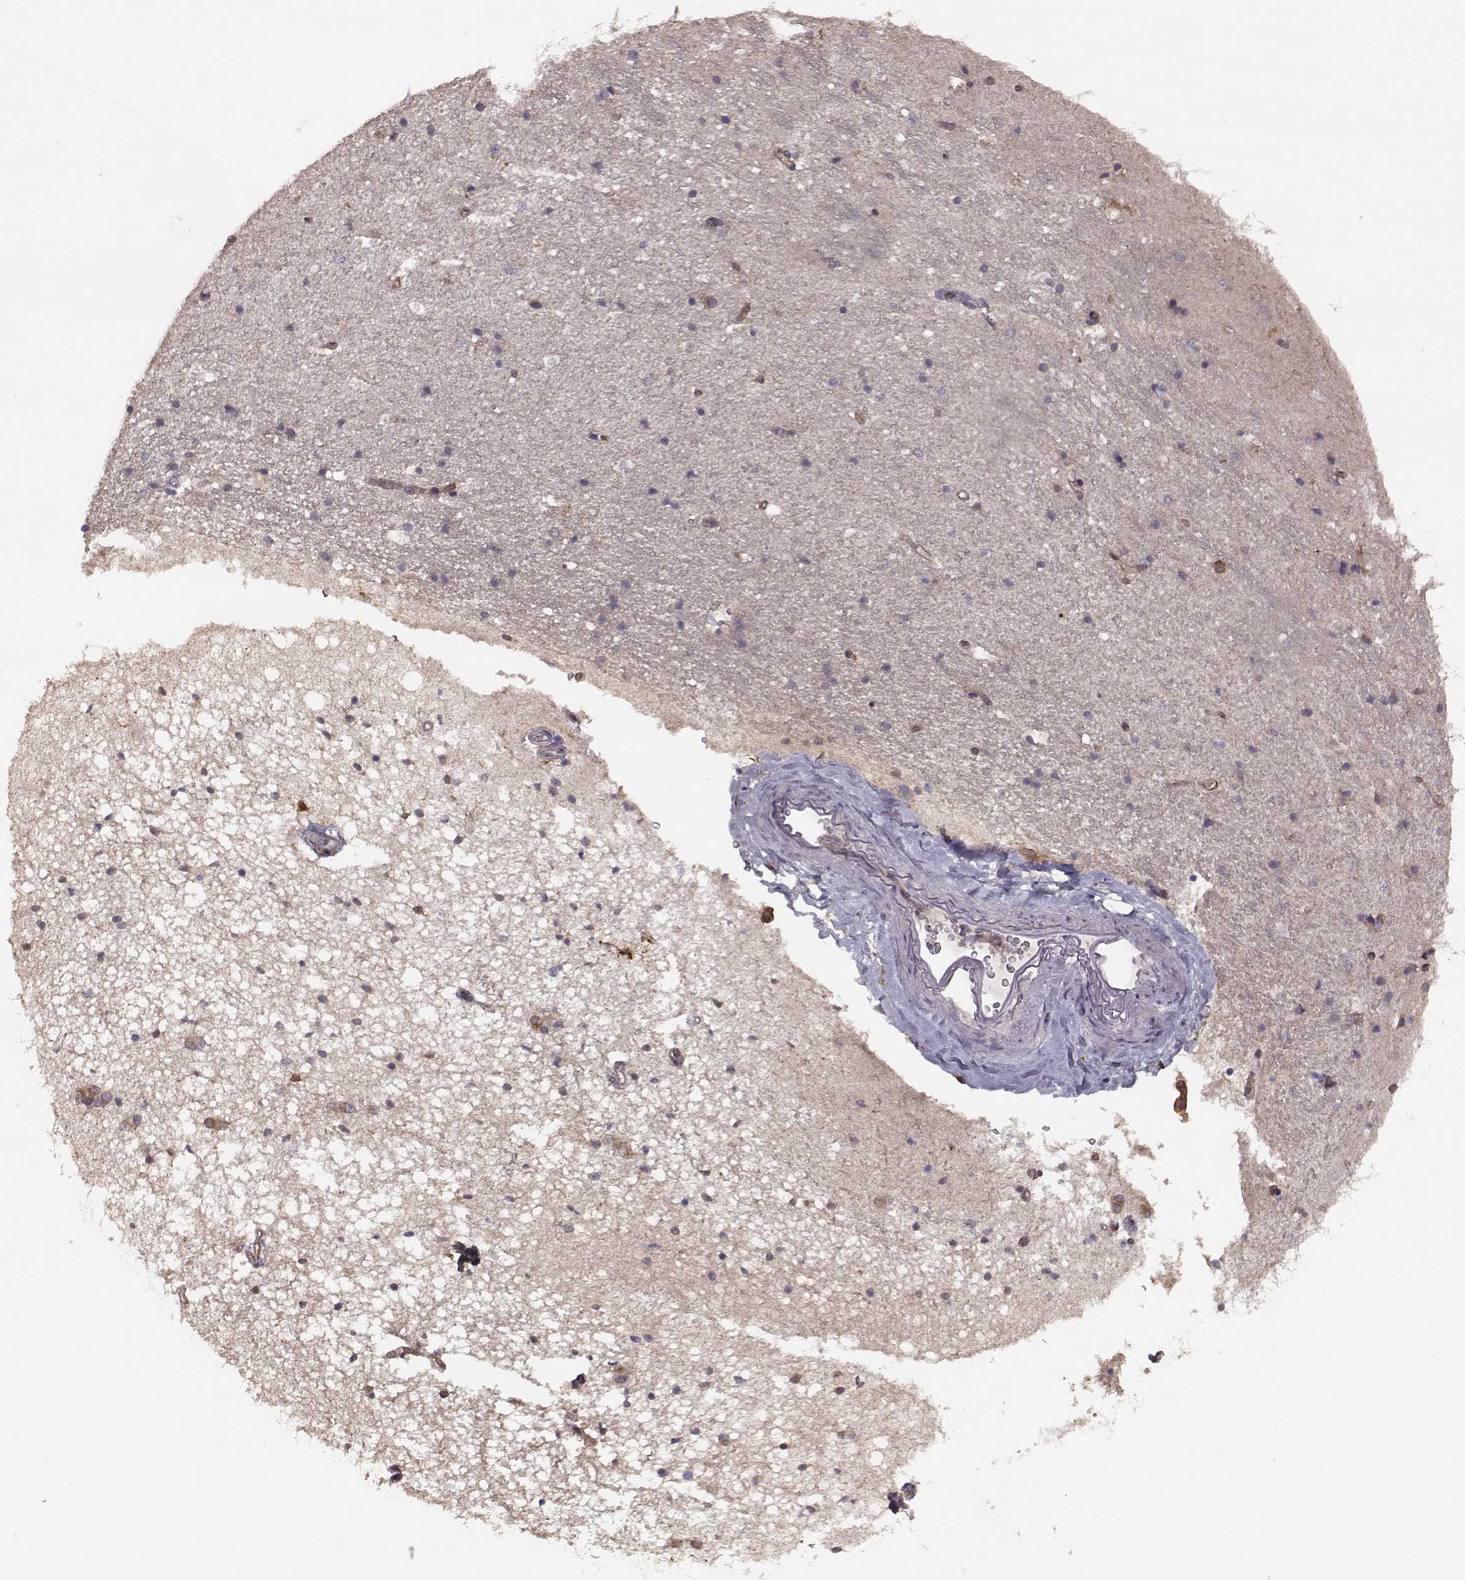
{"staining": {"intensity": "negative", "quantity": "none", "location": "none"}, "tissue": "hippocampus", "cell_type": "Glial cells", "image_type": "normal", "snomed": [{"axis": "morphology", "description": "Normal tissue, NOS"}, {"axis": "topography", "description": "Hippocampus"}], "caption": "Human hippocampus stained for a protein using IHC displays no staining in glial cells.", "gene": "GHR", "patient": {"sex": "male", "age": 44}}